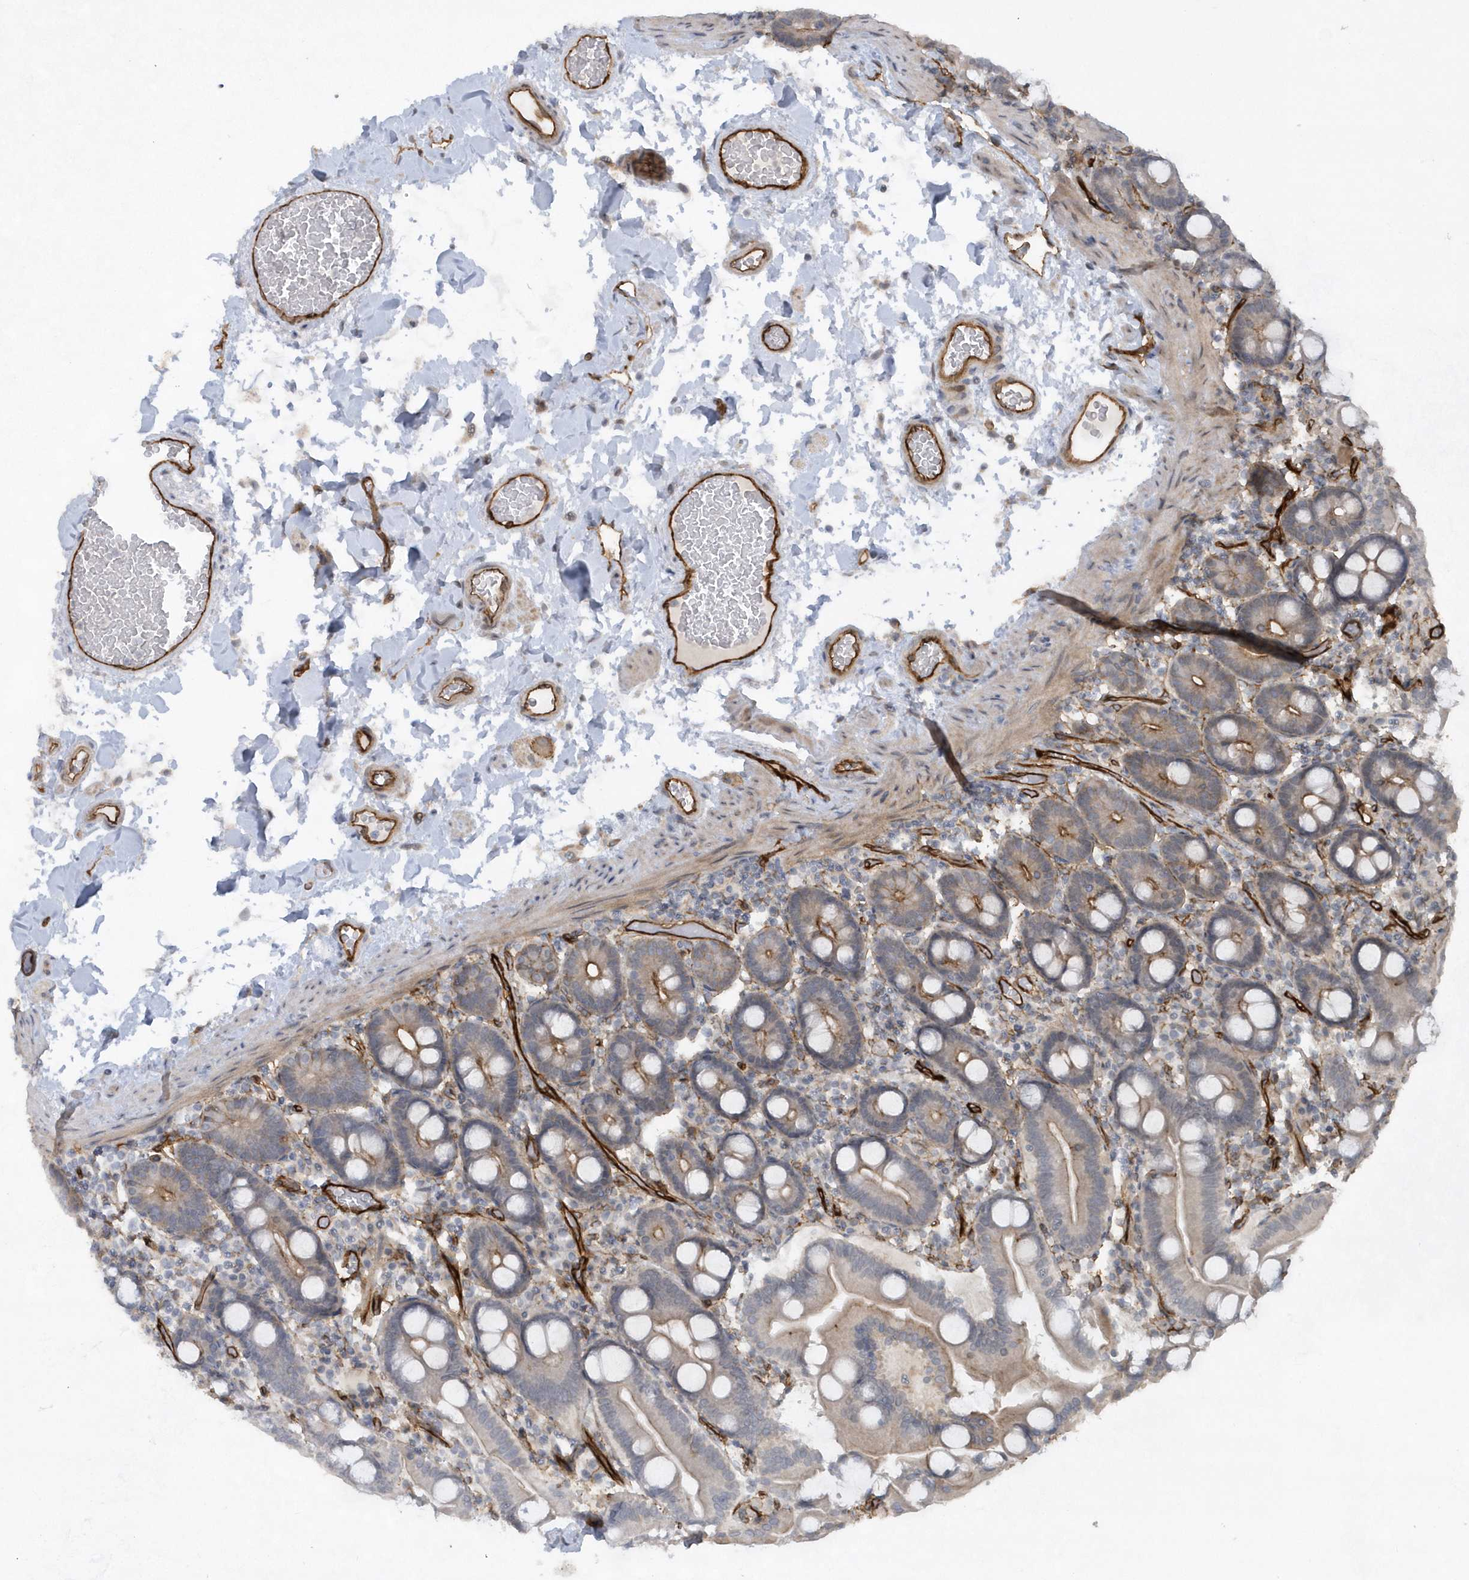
{"staining": {"intensity": "moderate", "quantity": "<25%", "location": "cytoplasmic/membranous"}, "tissue": "duodenum", "cell_type": "Glandular cells", "image_type": "normal", "snomed": [{"axis": "morphology", "description": "Normal tissue, NOS"}, {"axis": "topography", "description": "Duodenum"}], "caption": "Immunohistochemistry of unremarkable duodenum shows low levels of moderate cytoplasmic/membranous positivity in approximately <25% of glandular cells.", "gene": "RAI14", "patient": {"sex": "male", "age": 55}}